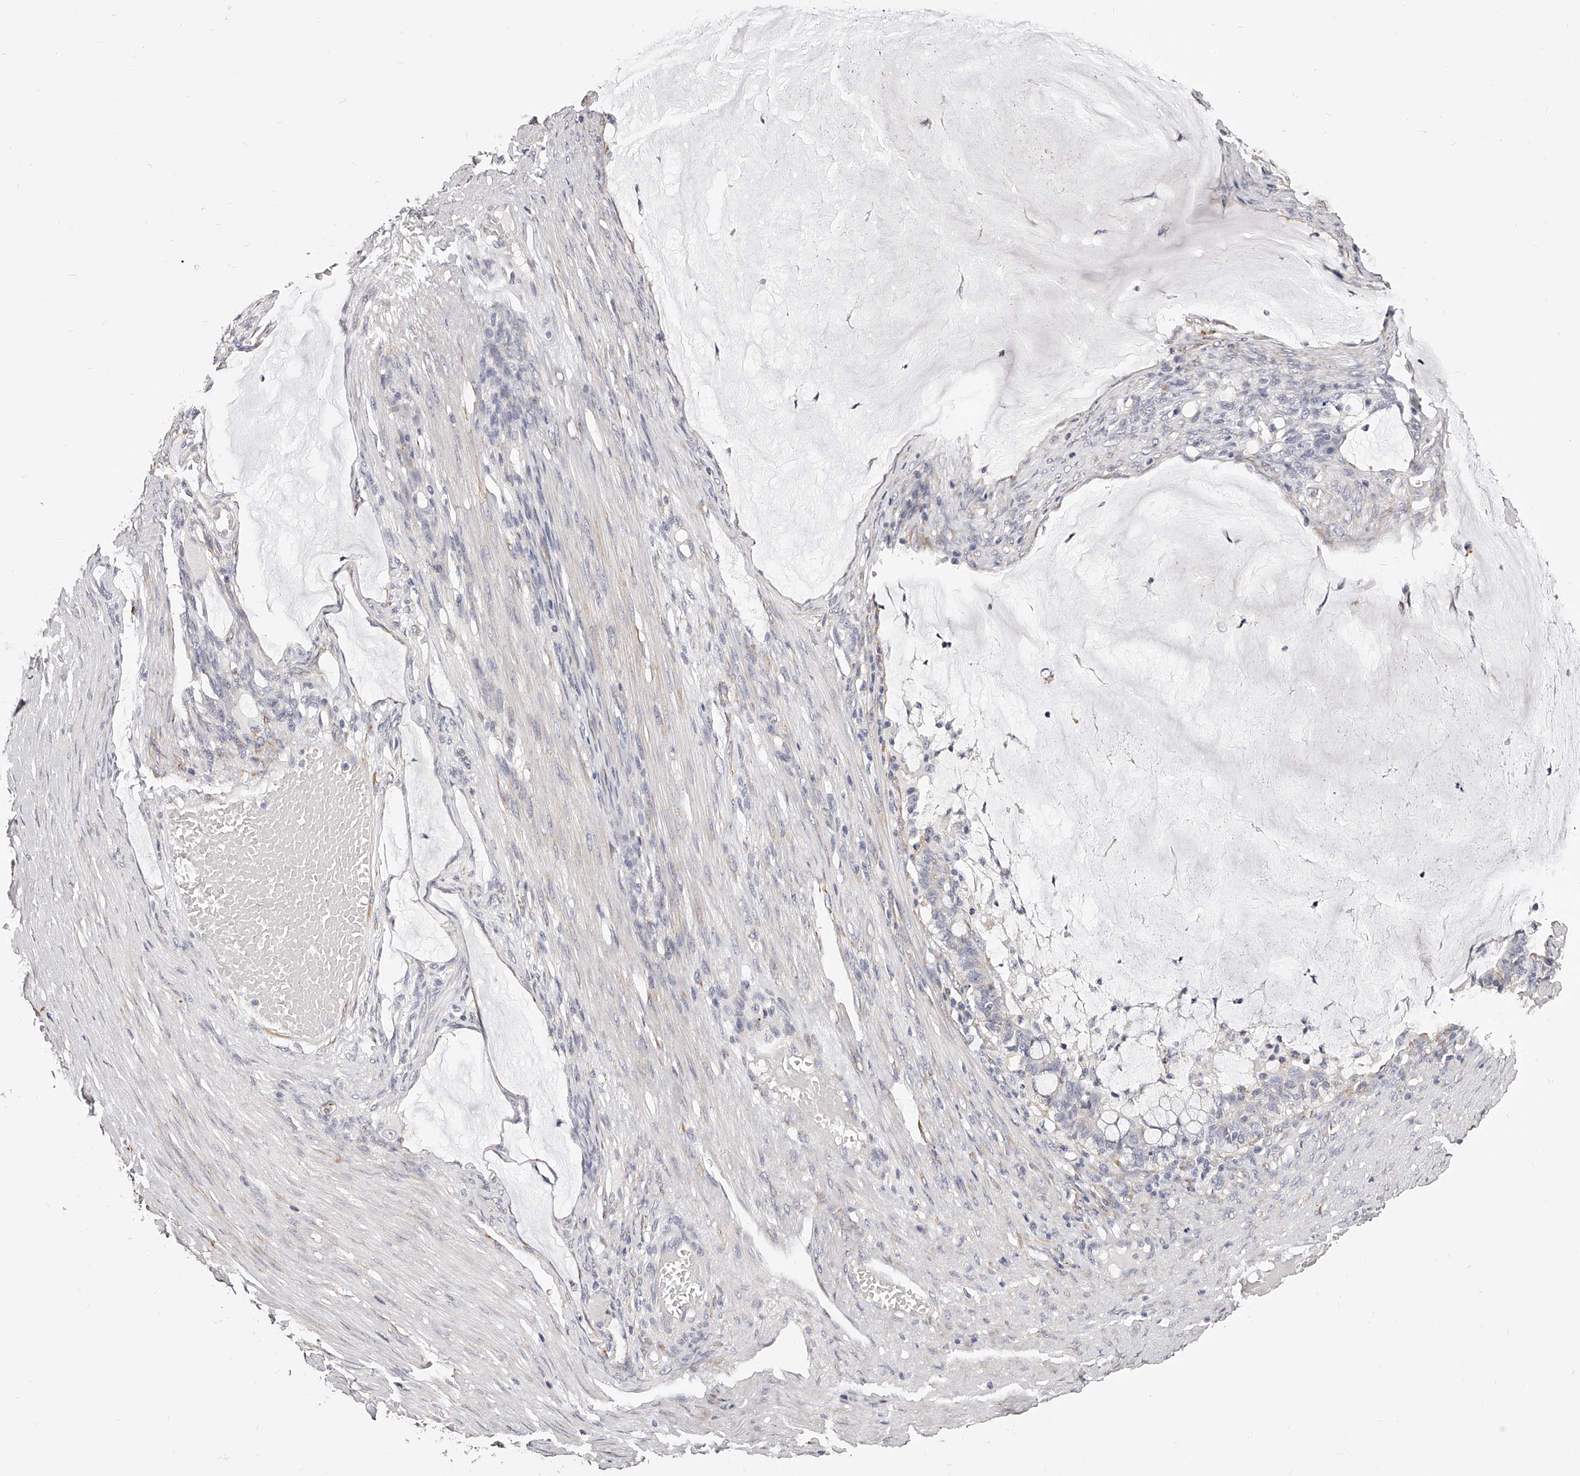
{"staining": {"intensity": "negative", "quantity": "none", "location": "none"}, "tissue": "ovarian cancer", "cell_type": "Tumor cells", "image_type": "cancer", "snomed": [{"axis": "morphology", "description": "Cystadenocarcinoma, mucinous, NOS"}, {"axis": "topography", "description": "Ovary"}], "caption": "The image reveals no significant staining in tumor cells of ovarian mucinous cystadenocarcinoma. (Stains: DAB IHC with hematoxylin counter stain, Microscopy: brightfield microscopy at high magnification).", "gene": "CD82", "patient": {"sex": "female", "age": 61}}